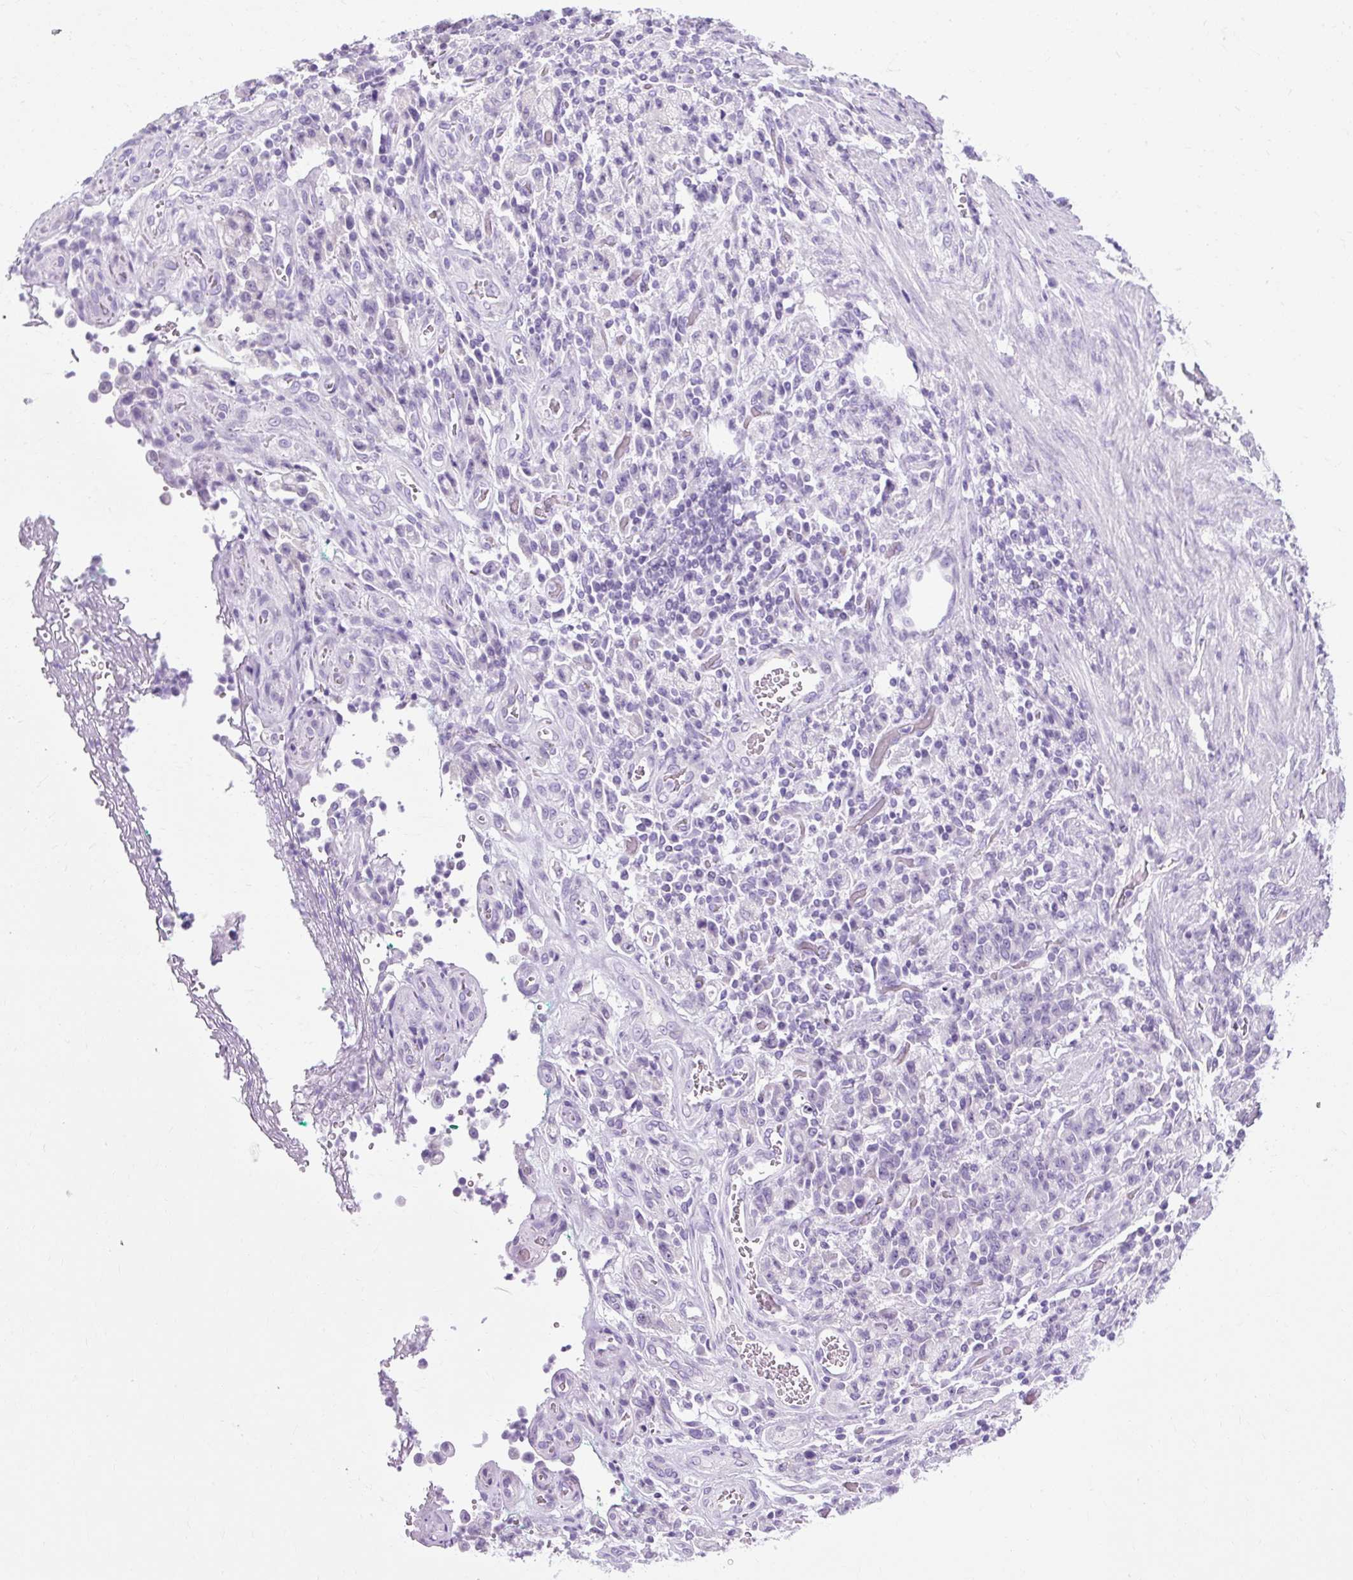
{"staining": {"intensity": "negative", "quantity": "none", "location": "none"}, "tissue": "stomach cancer", "cell_type": "Tumor cells", "image_type": "cancer", "snomed": [{"axis": "morphology", "description": "Adenocarcinoma, NOS"}, {"axis": "topography", "description": "Stomach"}], "caption": "The photomicrograph displays no significant expression in tumor cells of stomach cancer. Nuclei are stained in blue.", "gene": "B3GNT4", "patient": {"sex": "male", "age": 77}}